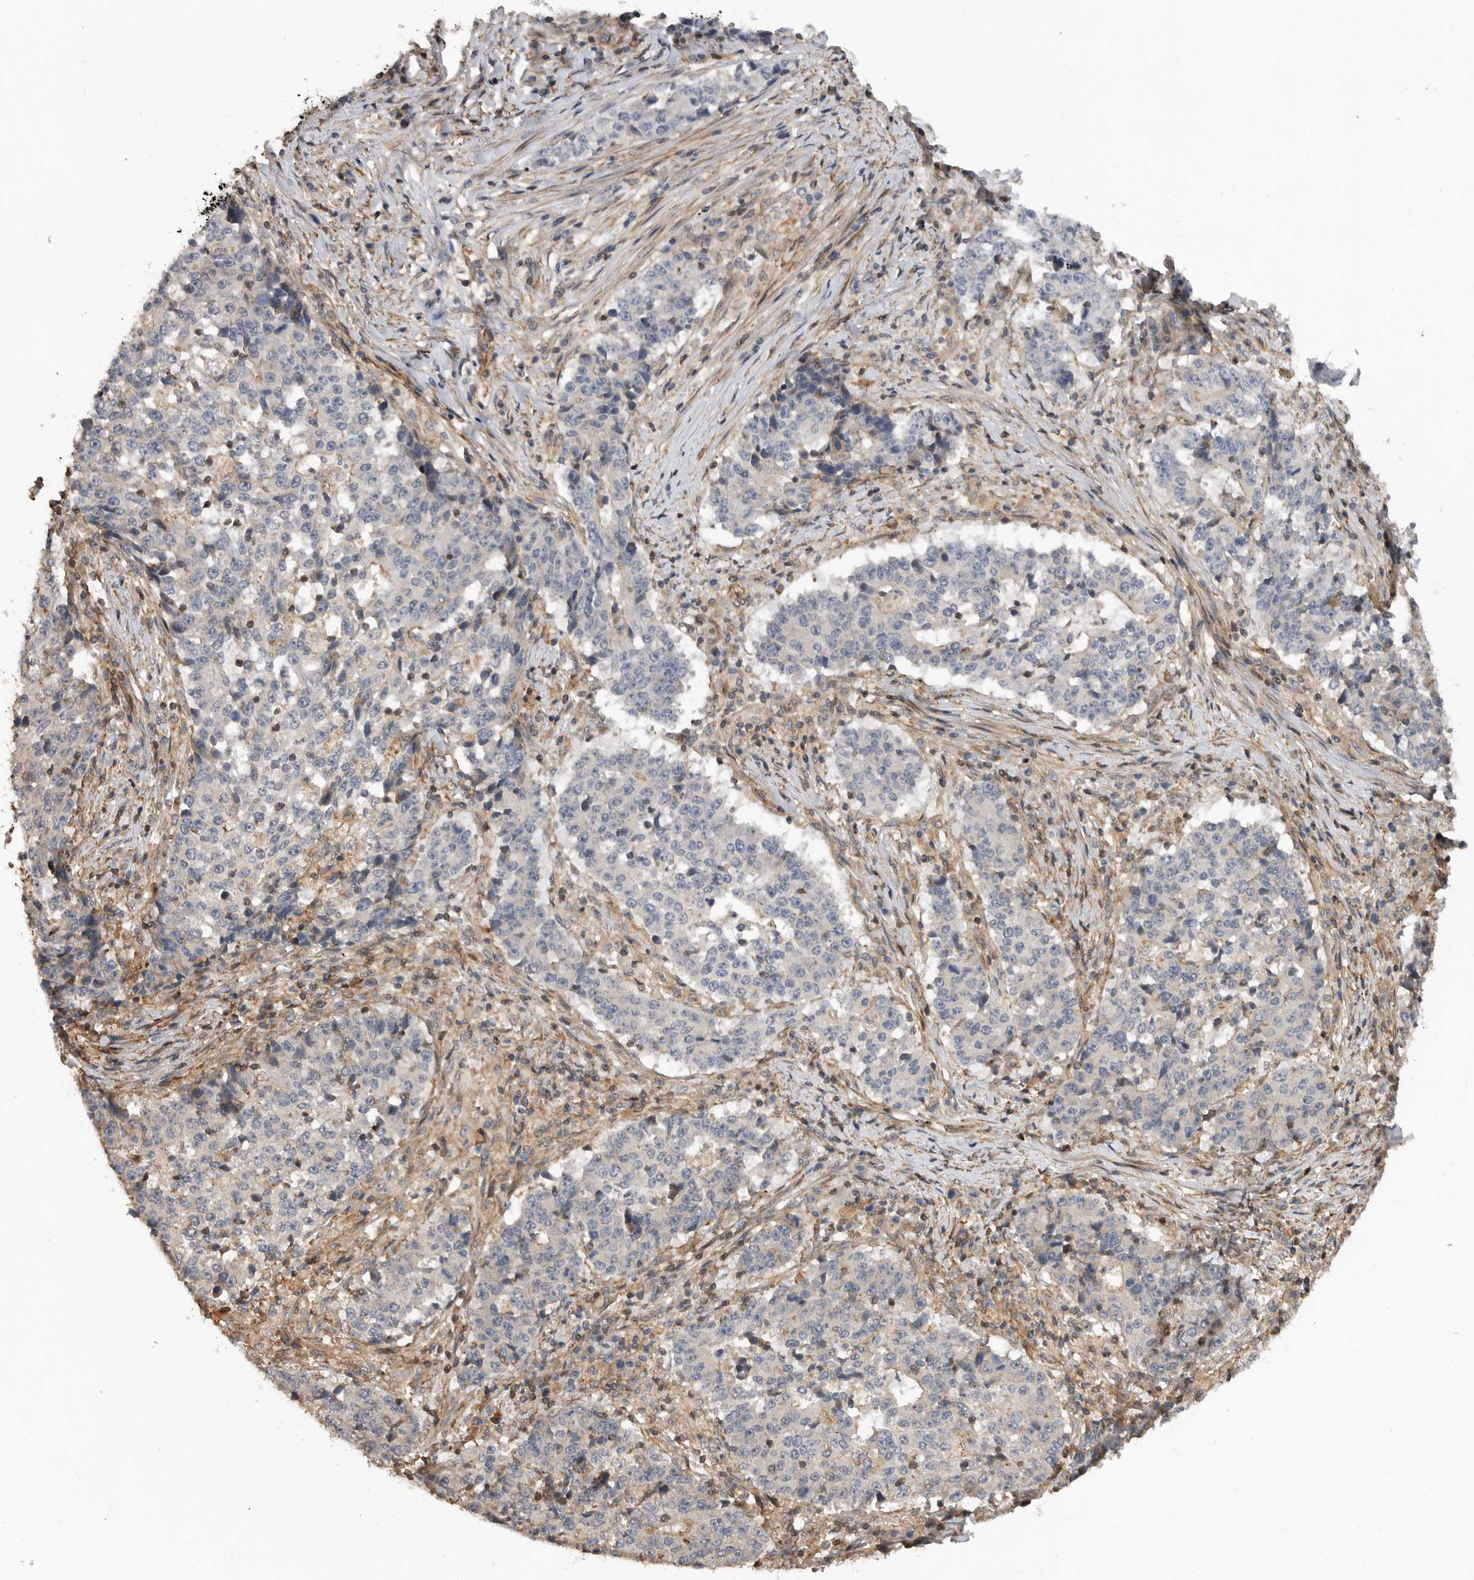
{"staining": {"intensity": "negative", "quantity": "none", "location": "none"}, "tissue": "stomach cancer", "cell_type": "Tumor cells", "image_type": "cancer", "snomed": [{"axis": "morphology", "description": "Adenocarcinoma, NOS"}, {"axis": "topography", "description": "Stomach"}], "caption": "A histopathology image of stomach cancer (adenocarcinoma) stained for a protein exhibits no brown staining in tumor cells. The staining was performed using DAB (3,3'-diaminobenzidine) to visualize the protein expression in brown, while the nuclei were stained in blue with hematoxylin (Magnification: 20x).", "gene": "TRIM56", "patient": {"sex": "male", "age": 59}}